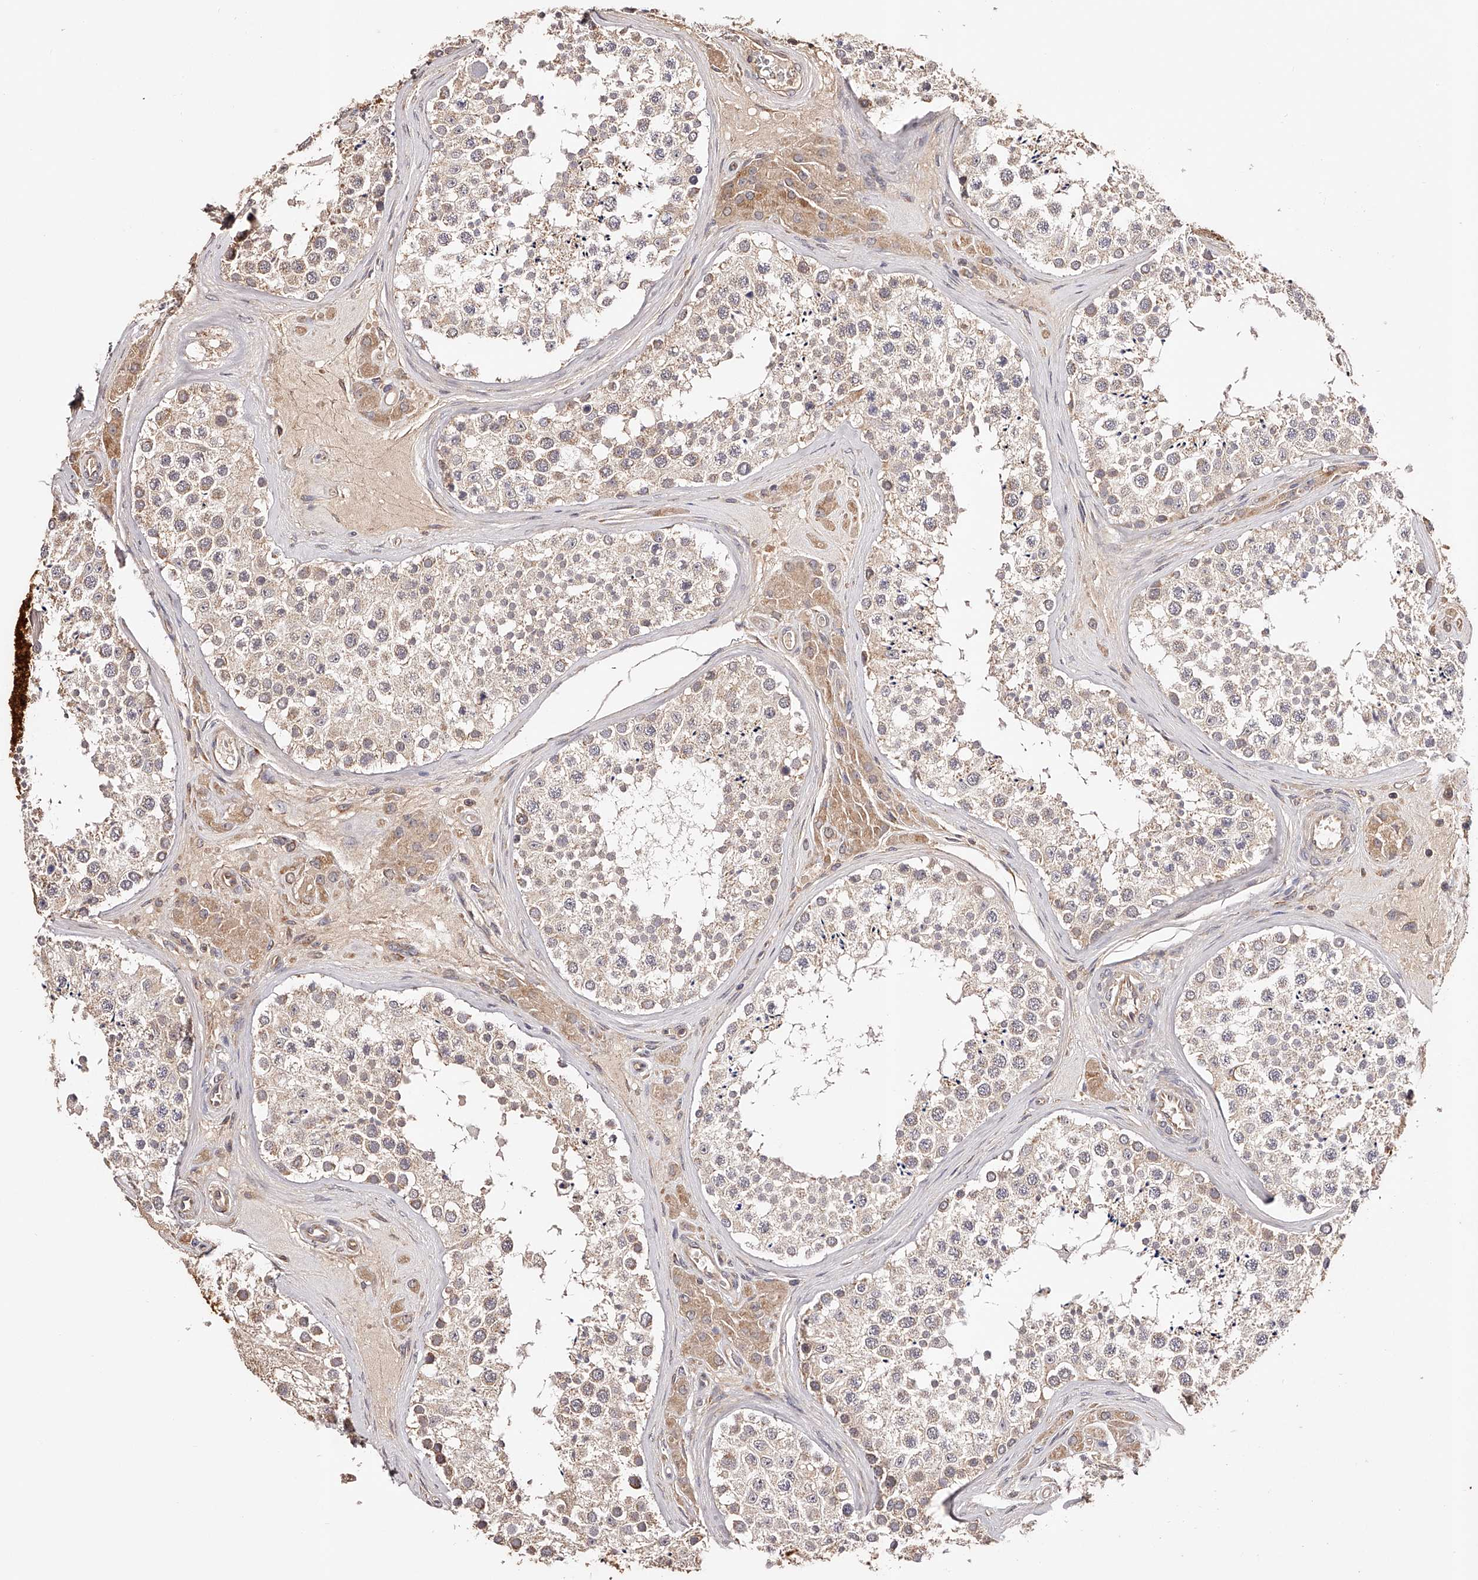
{"staining": {"intensity": "weak", "quantity": ">75%", "location": "cytoplasmic/membranous"}, "tissue": "testis", "cell_type": "Cells in seminiferous ducts", "image_type": "normal", "snomed": [{"axis": "morphology", "description": "Normal tissue, NOS"}, {"axis": "topography", "description": "Testis"}], "caption": "A brown stain shows weak cytoplasmic/membranous staining of a protein in cells in seminiferous ducts of normal testis.", "gene": "USP21", "patient": {"sex": "male", "age": 46}}